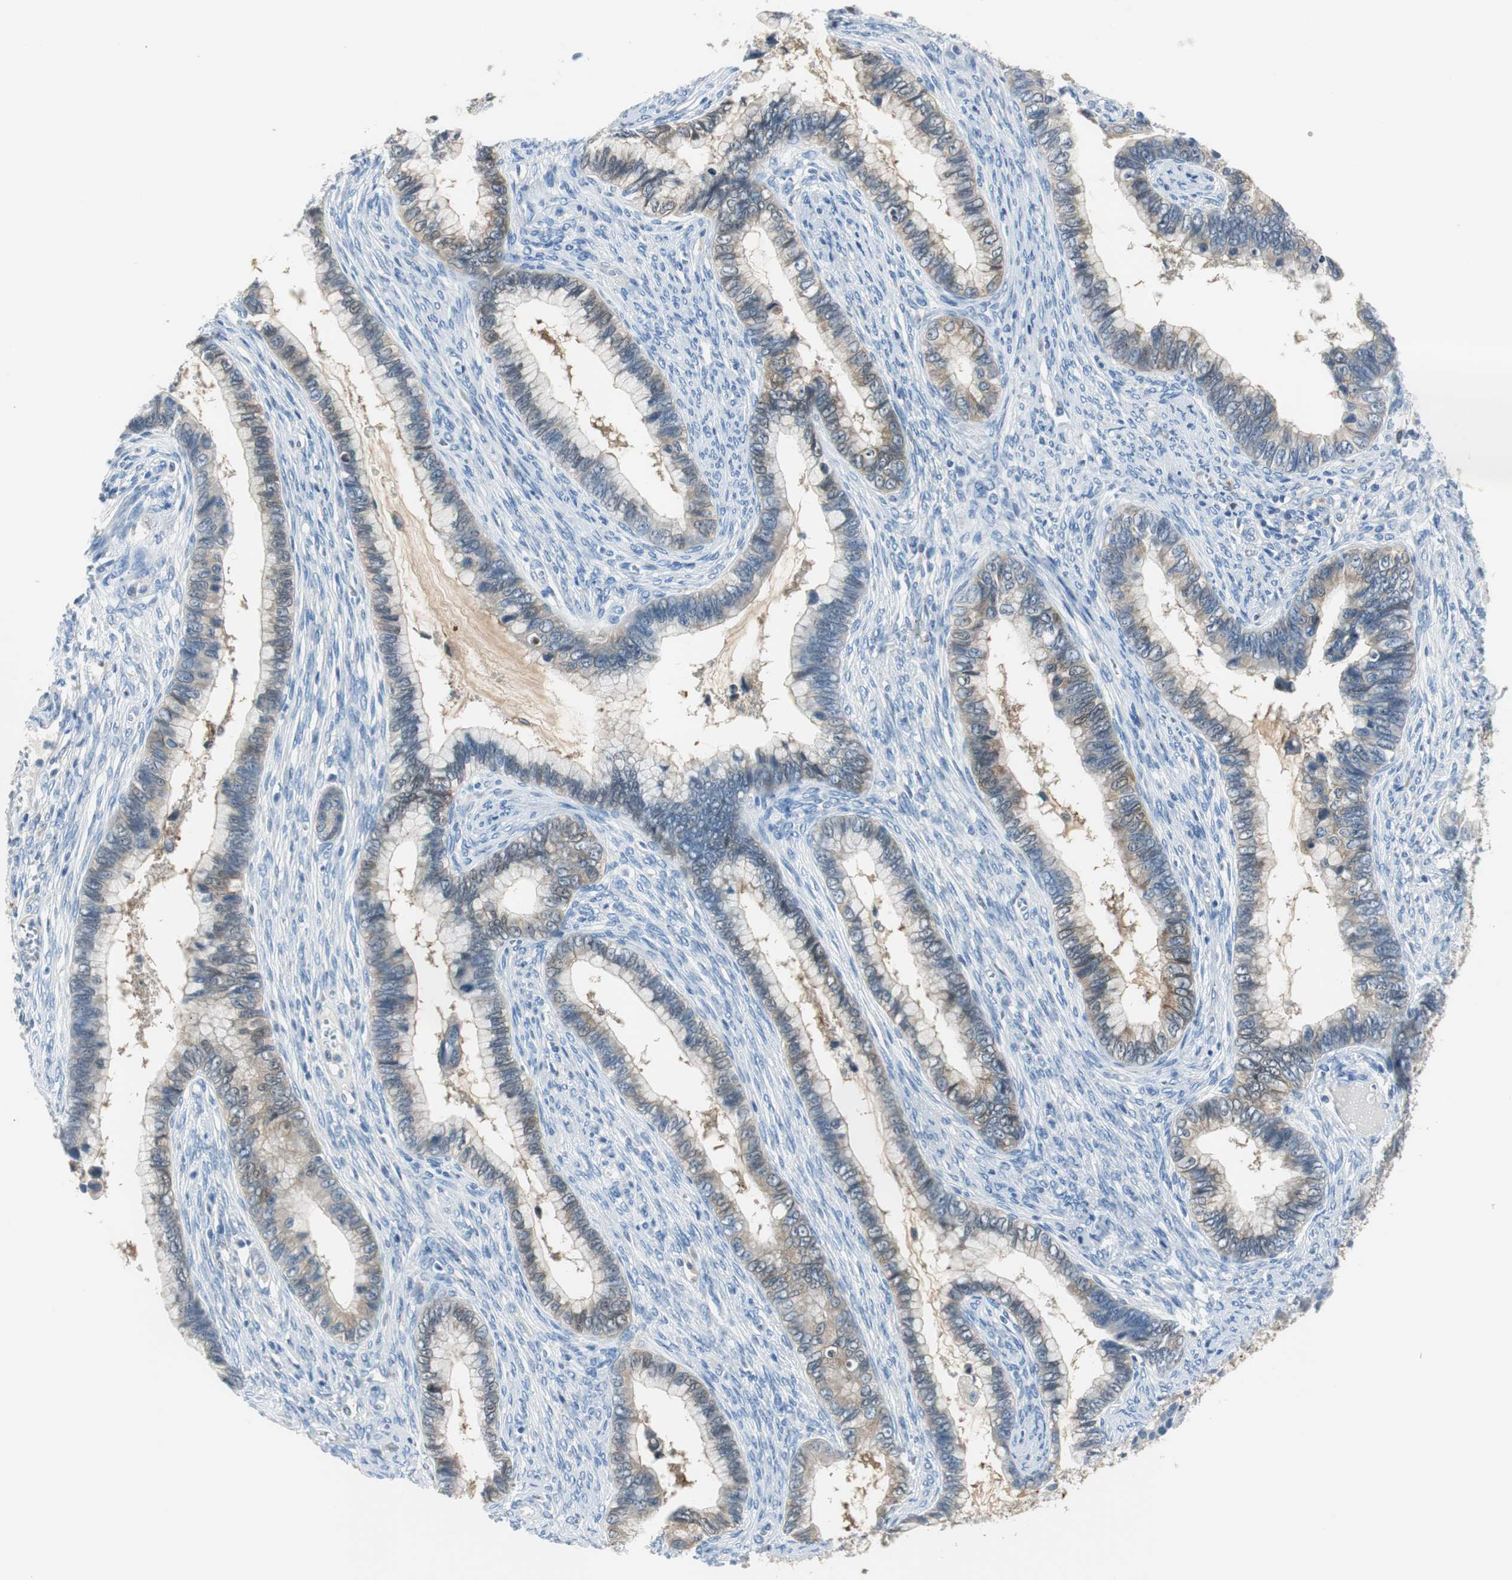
{"staining": {"intensity": "moderate", "quantity": "25%-75%", "location": "cytoplasmic/membranous"}, "tissue": "cervical cancer", "cell_type": "Tumor cells", "image_type": "cancer", "snomed": [{"axis": "morphology", "description": "Adenocarcinoma, NOS"}, {"axis": "topography", "description": "Cervix"}], "caption": "IHC (DAB (3,3'-diaminobenzidine)) staining of human cervical adenocarcinoma shows moderate cytoplasmic/membranous protein expression in about 25%-75% of tumor cells.", "gene": "FBP1", "patient": {"sex": "female", "age": 44}}